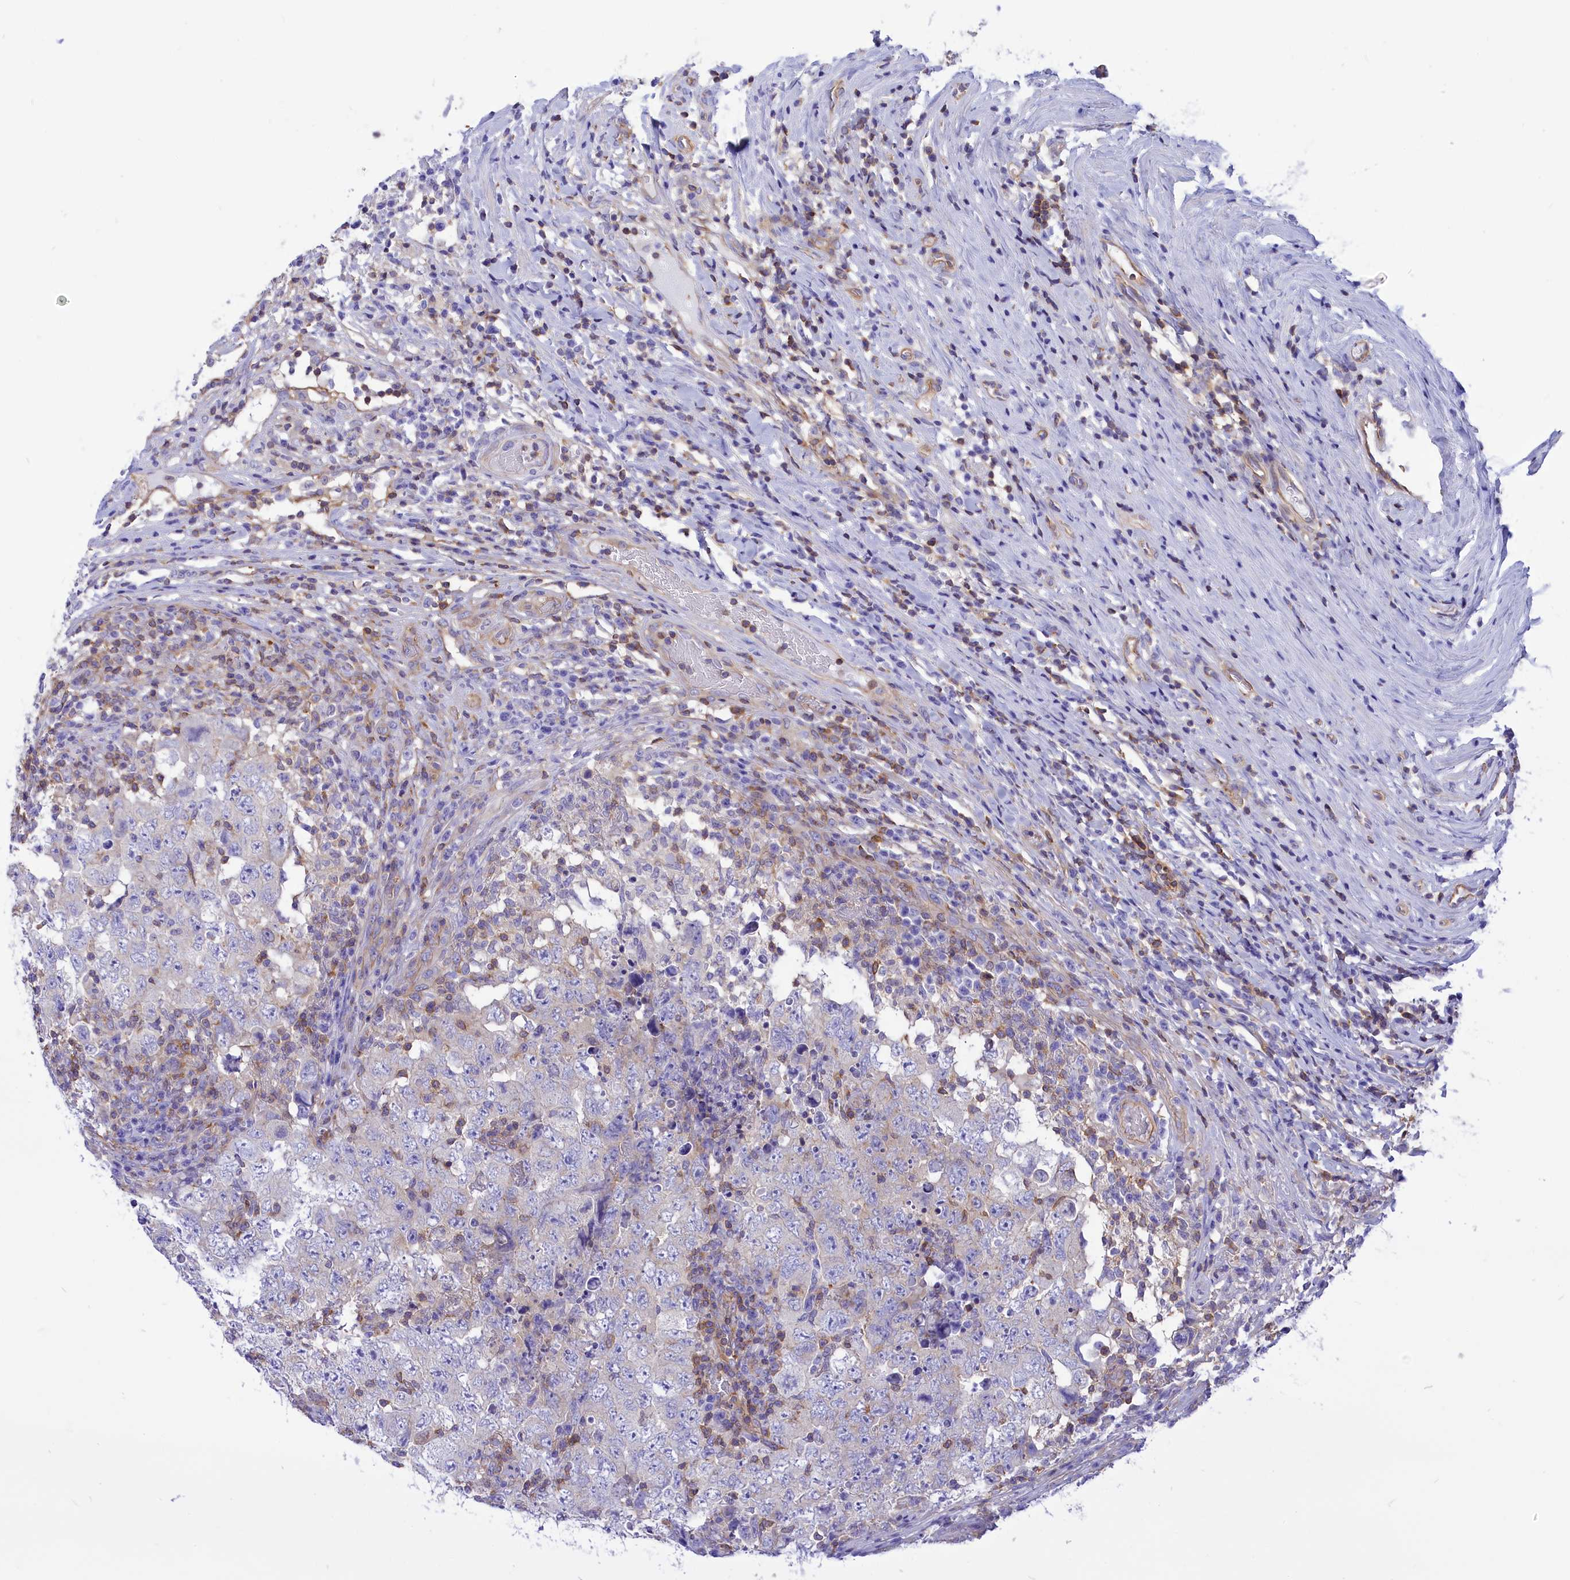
{"staining": {"intensity": "negative", "quantity": "none", "location": "none"}, "tissue": "testis cancer", "cell_type": "Tumor cells", "image_type": "cancer", "snomed": [{"axis": "morphology", "description": "Carcinoma, Embryonal, NOS"}, {"axis": "topography", "description": "Testis"}], "caption": "The image shows no significant staining in tumor cells of testis cancer (embryonal carcinoma).", "gene": "SEPTIN9", "patient": {"sex": "male", "age": 26}}